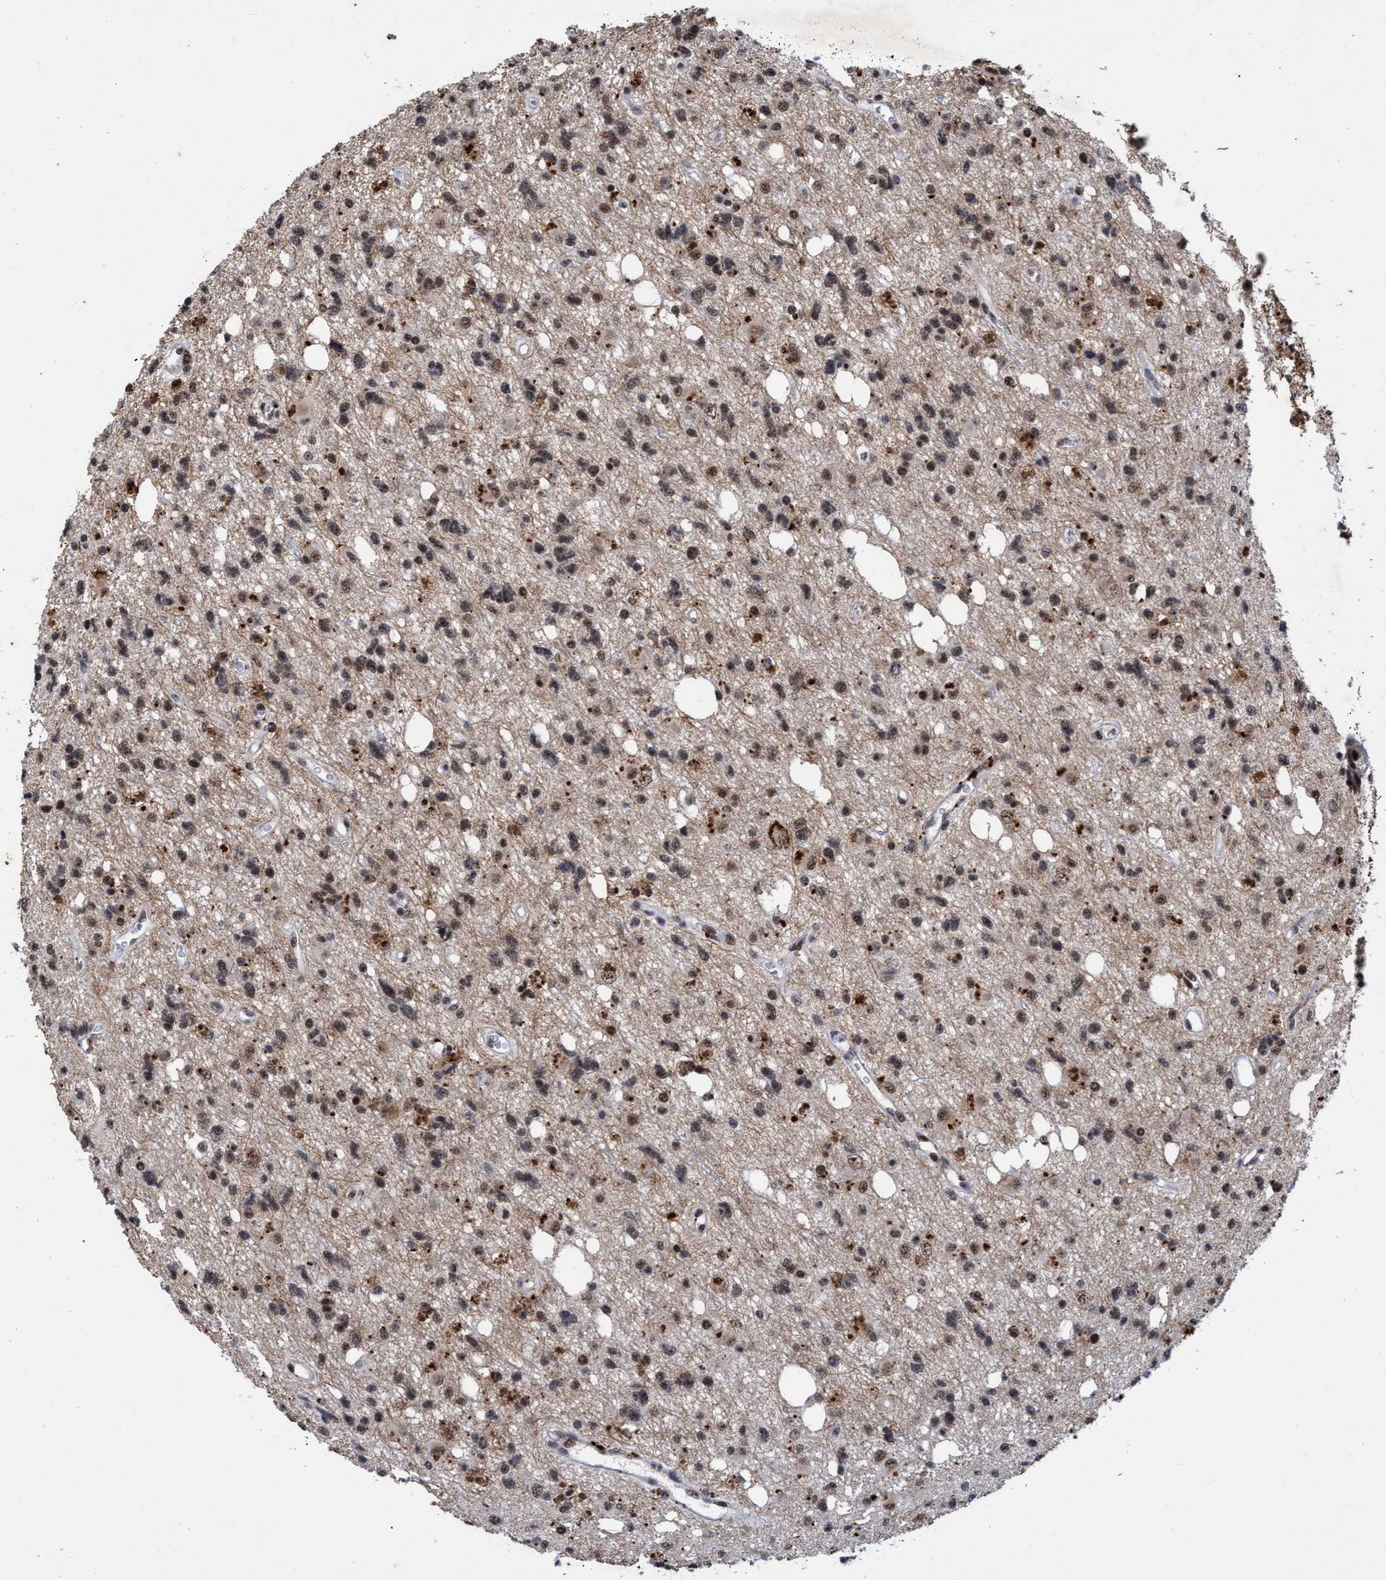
{"staining": {"intensity": "weak", "quantity": ">75%", "location": "nuclear"}, "tissue": "glioma", "cell_type": "Tumor cells", "image_type": "cancer", "snomed": [{"axis": "morphology", "description": "Glioma, malignant, High grade"}, {"axis": "topography", "description": "Brain"}], "caption": "A micrograph of human glioma stained for a protein exhibits weak nuclear brown staining in tumor cells.", "gene": "GLT6D1", "patient": {"sex": "female", "age": 62}}